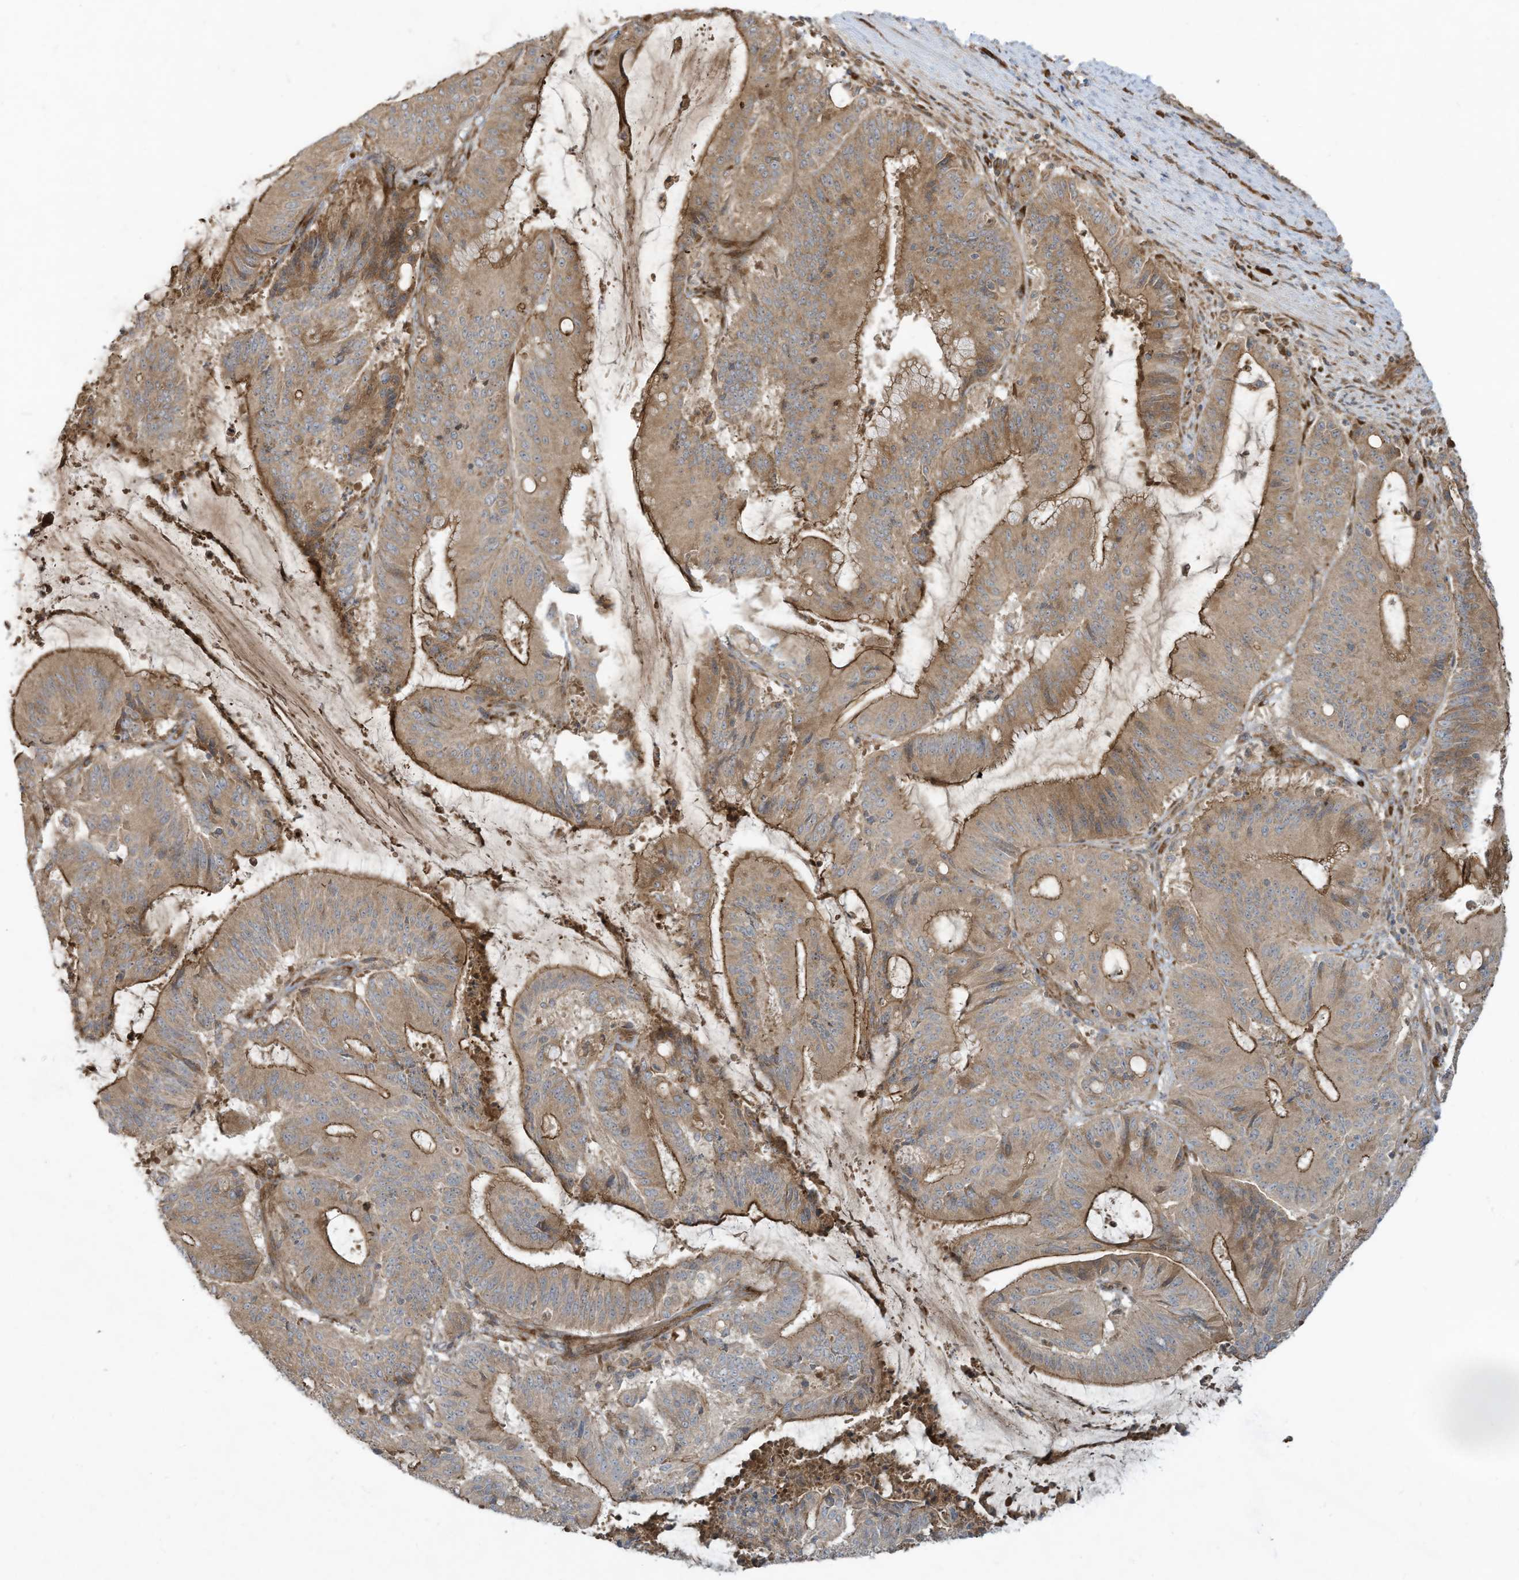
{"staining": {"intensity": "moderate", "quantity": ">75%", "location": "cytoplasmic/membranous"}, "tissue": "liver cancer", "cell_type": "Tumor cells", "image_type": "cancer", "snomed": [{"axis": "morphology", "description": "Normal tissue, NOS"}, {"axis": "morphology", "description": "Cholangiocarcinoma"}, {"axis": "topography", "description": "Liver"}, {"axis": "topography", "description": "Peripheral nerve tissue"}], "caption": "A medium amount of moderate cytoplasmic/membranous positivity is identified in about >75% of tumor cells in cholangiocarcinoma (liver) tissue.", "gene": "DDIT4", "patient": {"sex": "female", "age": 73}}